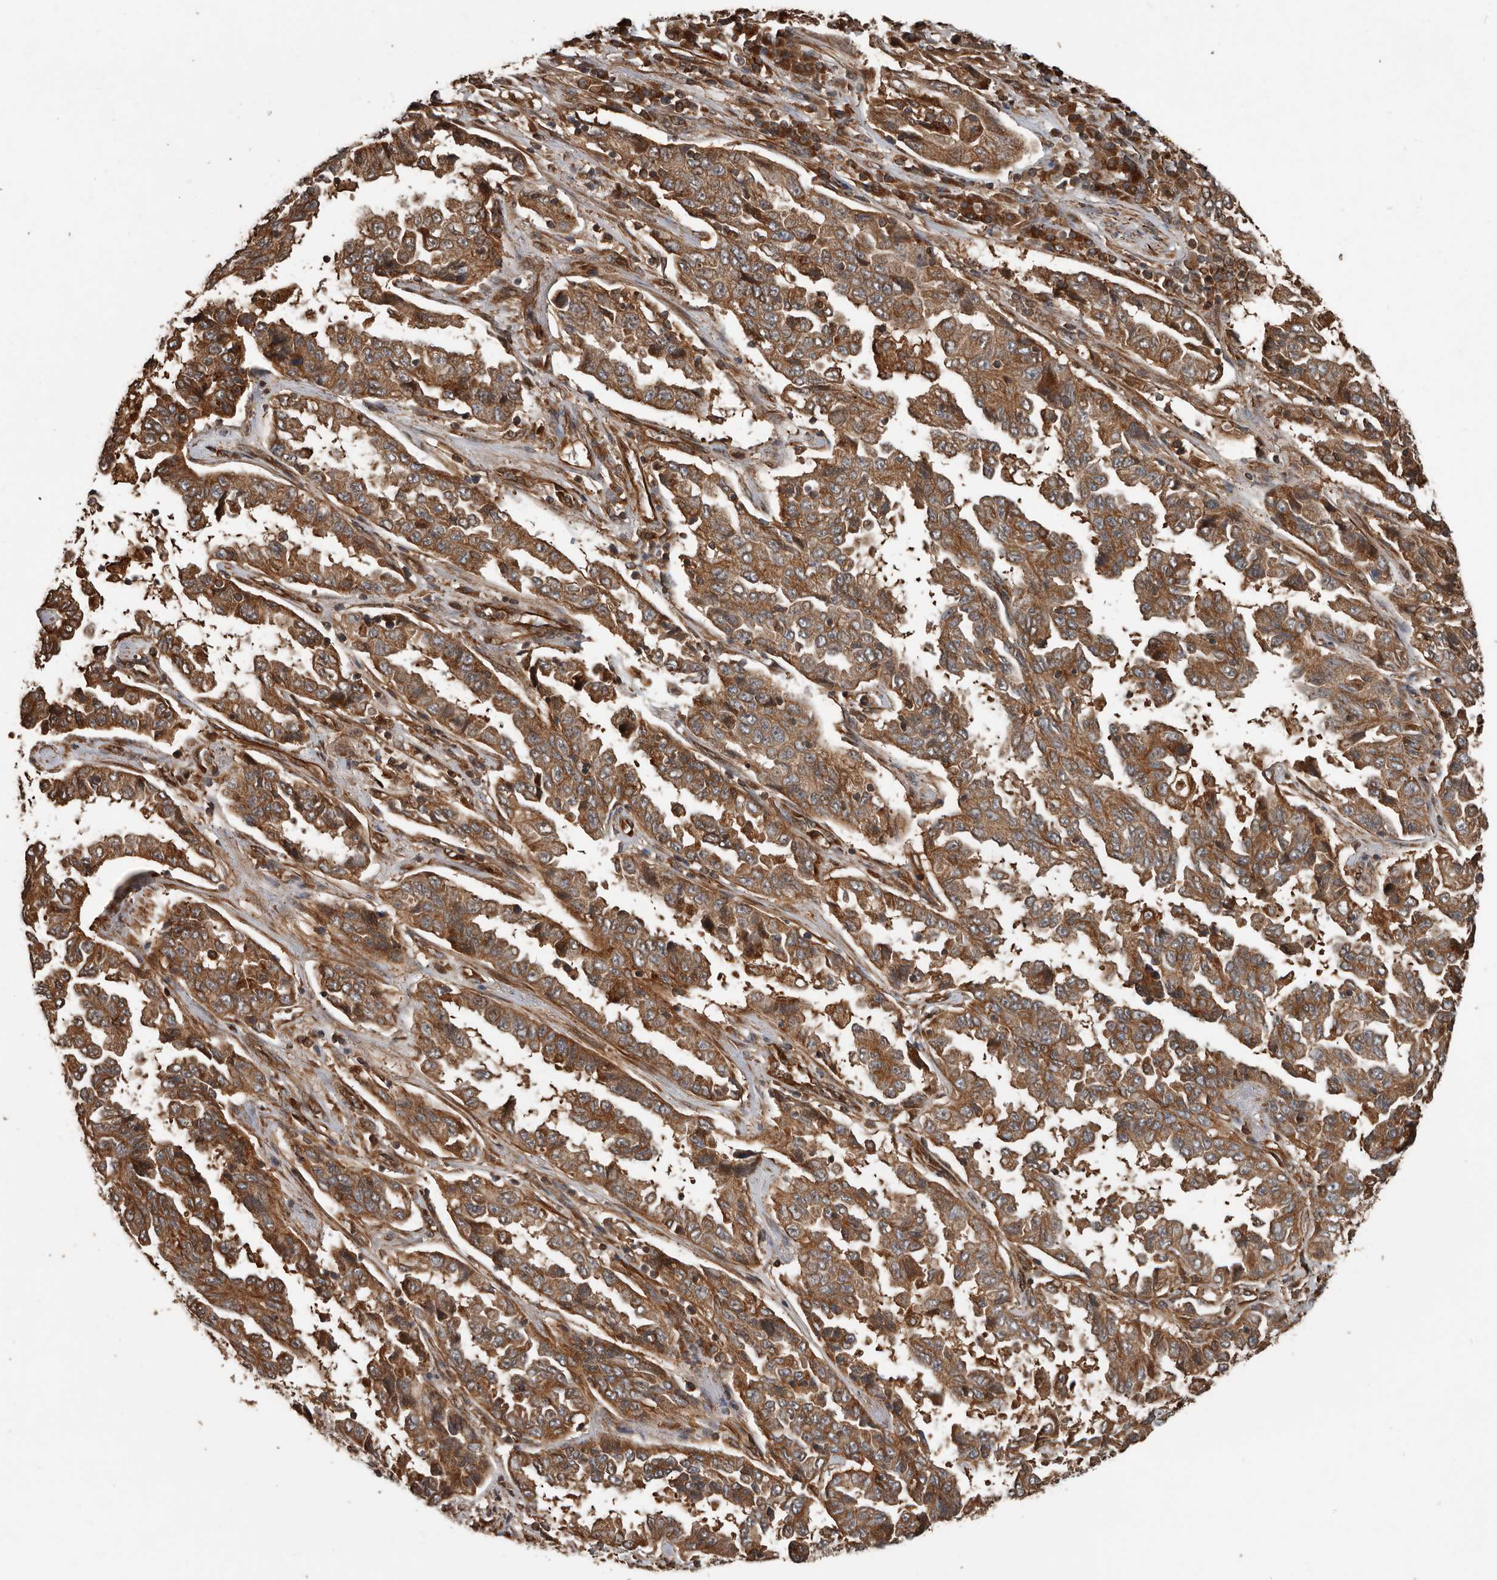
{"staining": {"intensity": "moderate", "quantity": ">75%", "location": "cytoplasmic/membranous"}, "tissue": "lung cancer", "cell_type": "Tumor cells", "image_type": "cancer", "snomed": [{"axis": "morphology", "description": "Adenocarcinoma, NOS"}, {"axis": "topography", "description": "Lung"}], "caption": "Immunohistochemical staining of lung adenocarcinoma demonstrates medium levels of moderate cytoplasmic/membranous protein expression in about >75% of tumor cells. (DAB (3,3'-diaminobenzidine) IHC with brightfield microscopy, high magnification).", "gene": "YOD1", "patient": {"sex": "female", "age": 51}}